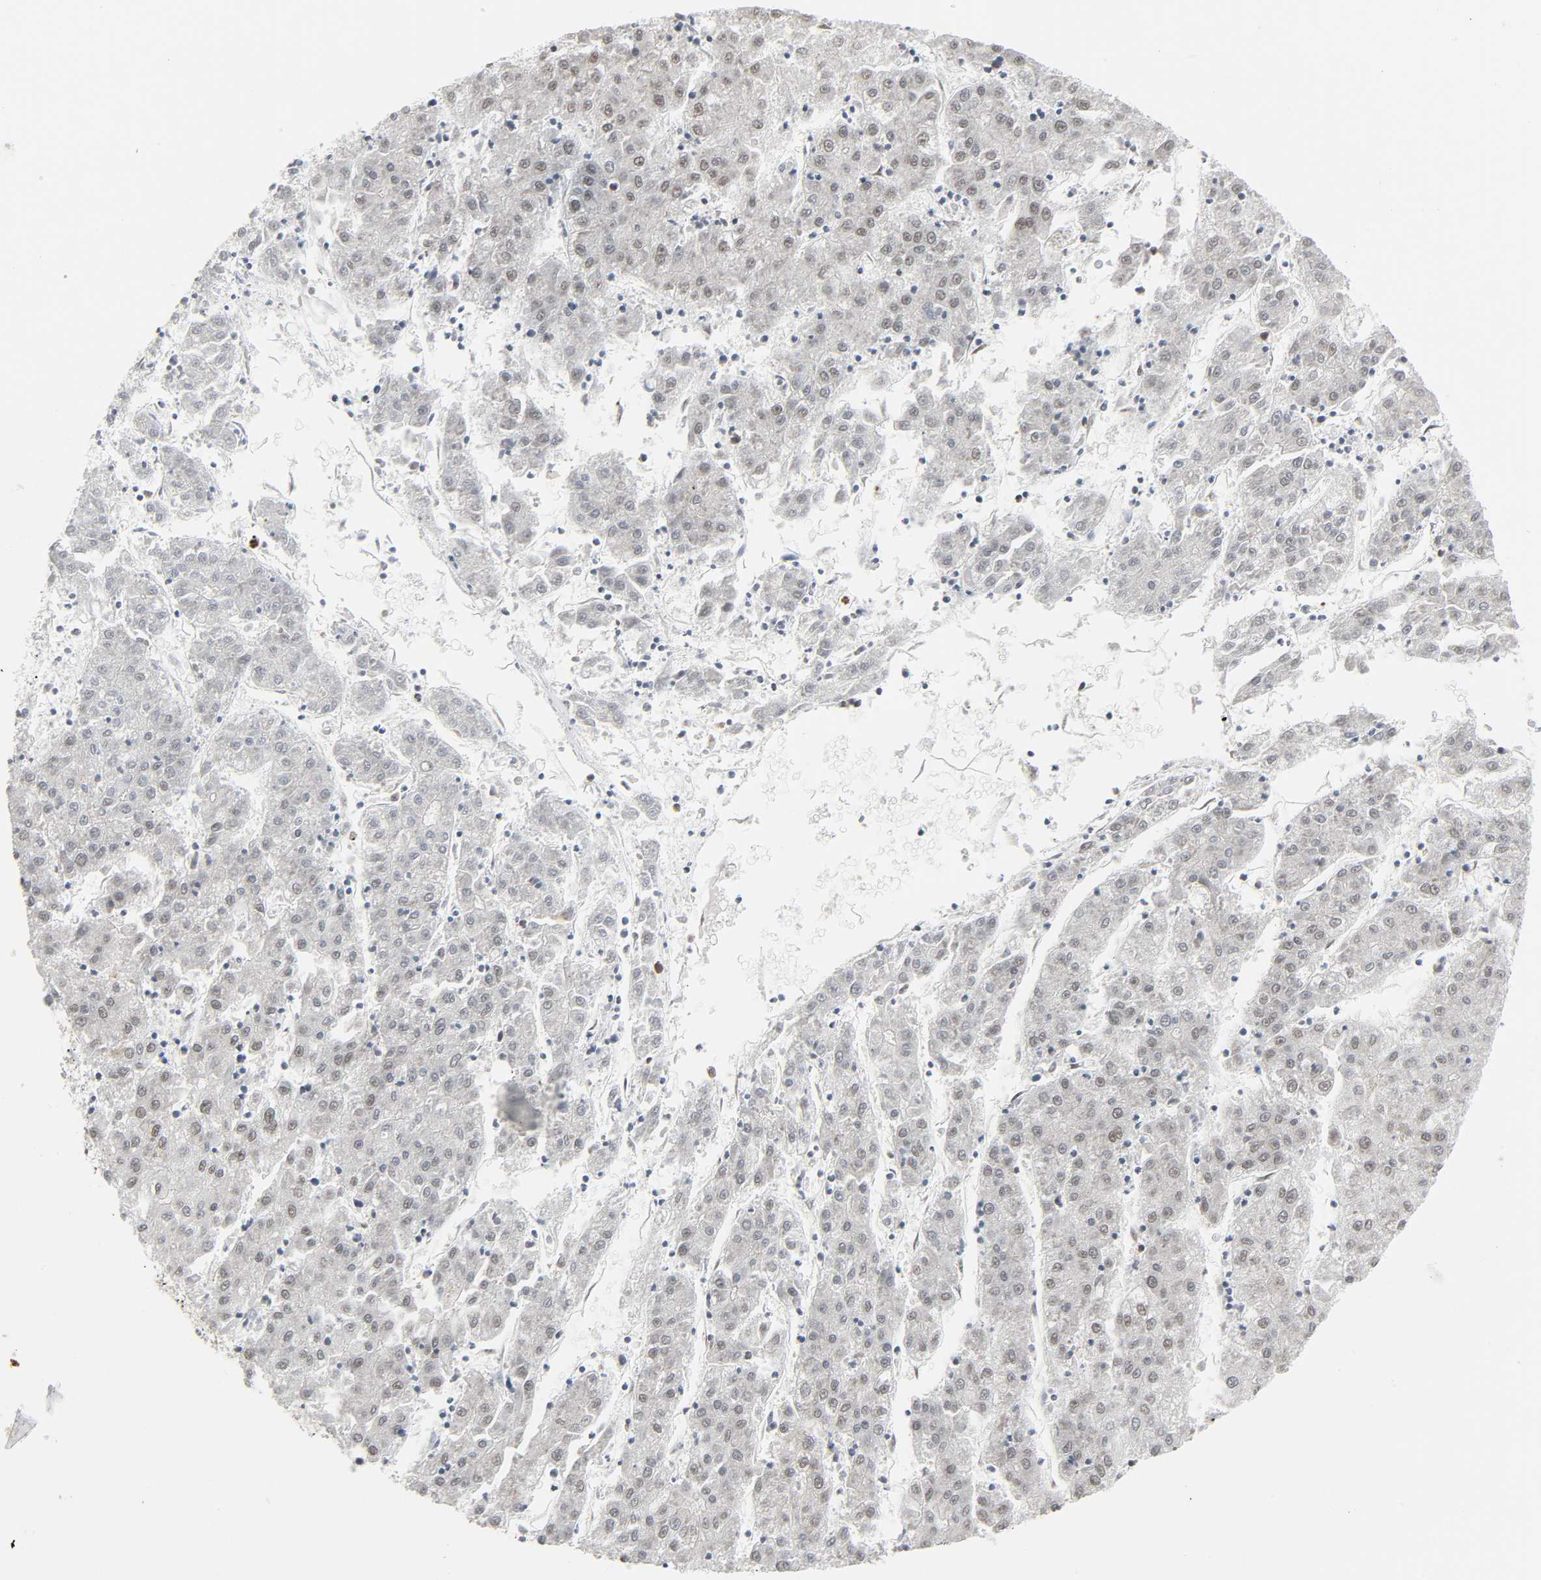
{"staining": {"intensity": "negative", "quantity": "none", "location": "none"}, "tissue": "liver cancer", "cell_type": "Tumor cells", "image_type": "cancer", "snomed": [{"axis": "morphology", "description": "Carcinoma, Hepatocellular, NOS"}, {"axis": "topography", "description": "Liver"}], "caption": "Tumor cells are negative for brown protein staining in liver hepatocellular carcinoma.", "gene": "CDK7", "patient": {"sex": "male", "age": 72}}